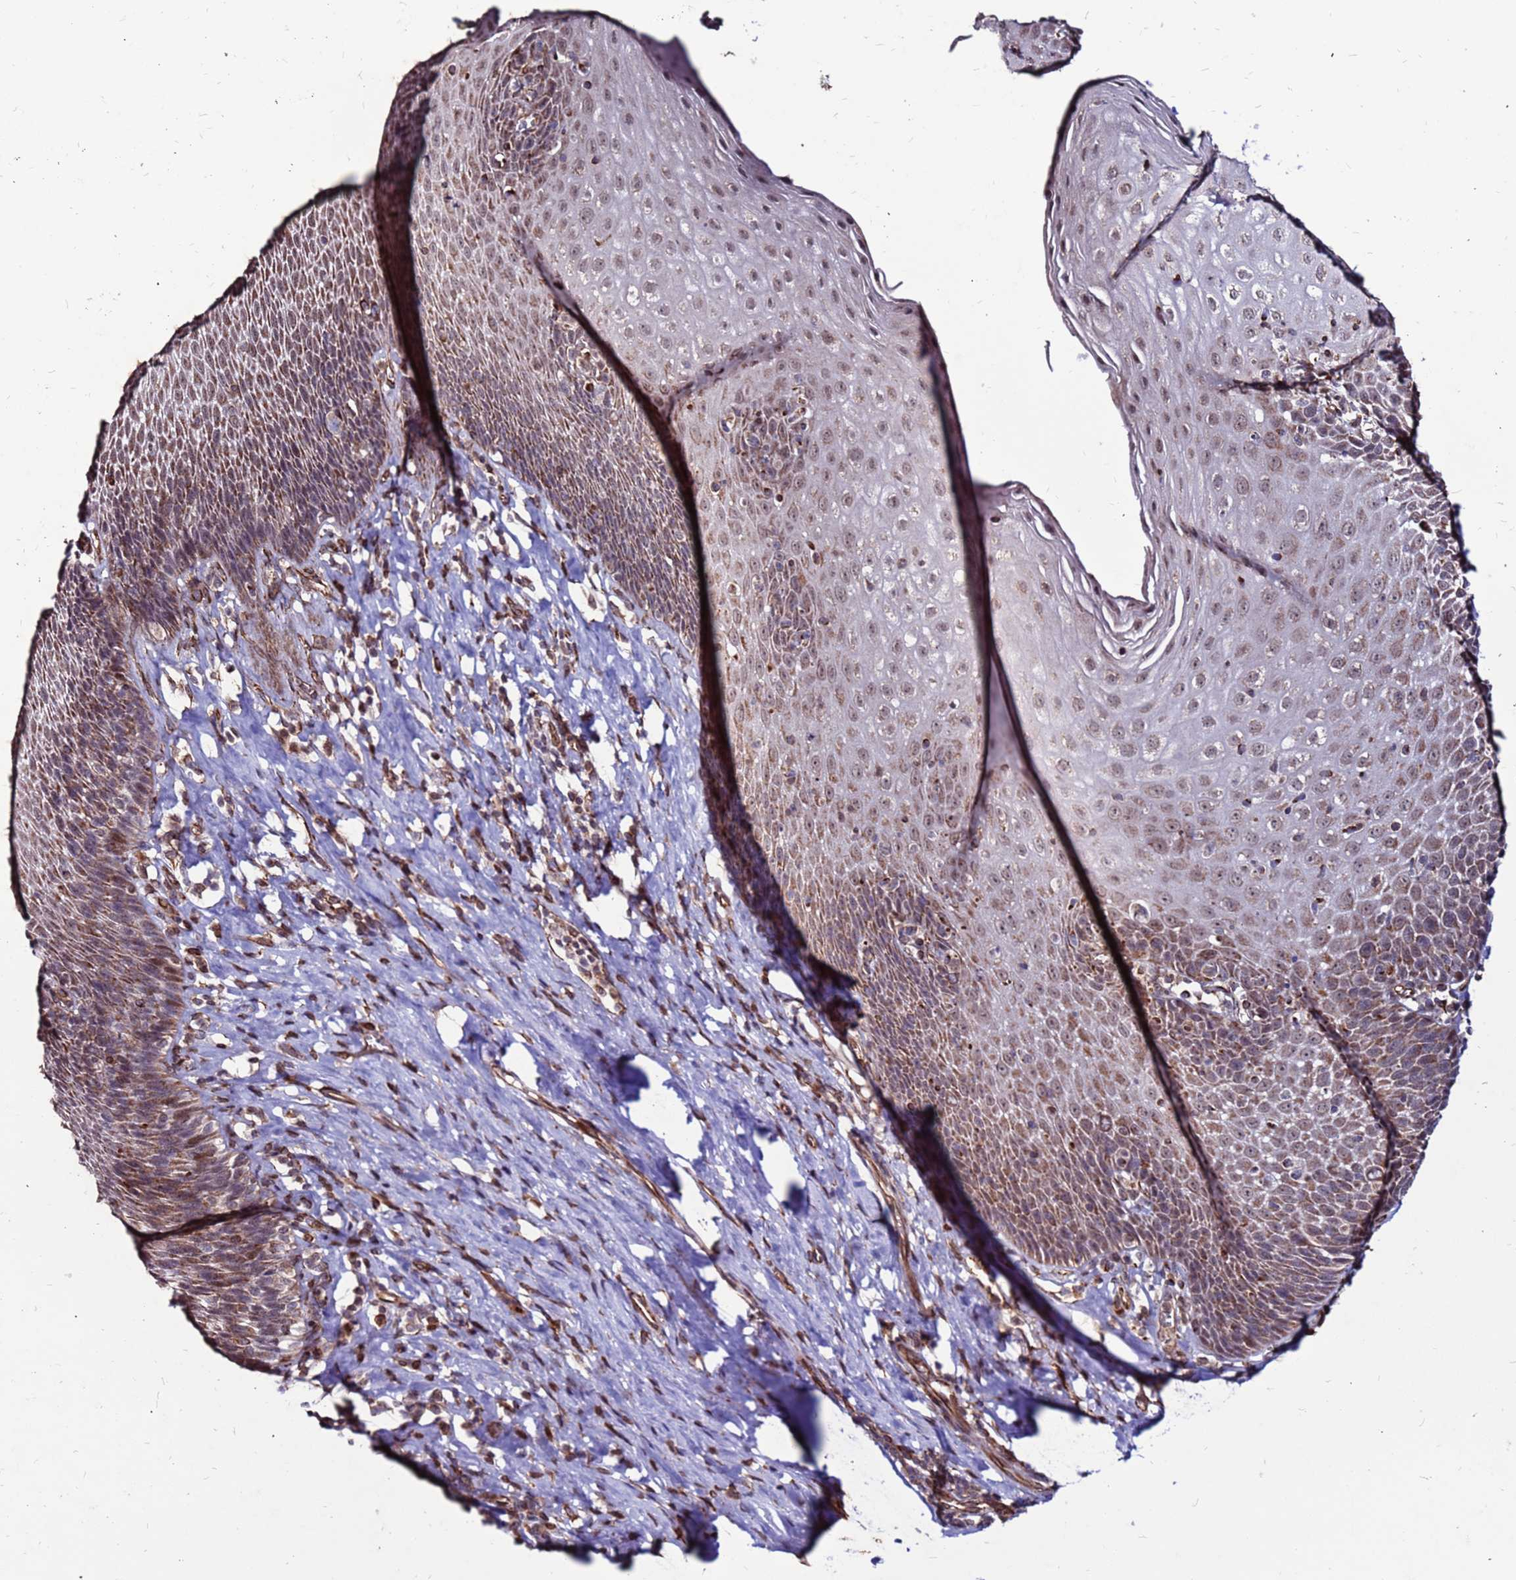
{"staining": {"intensity": "moderate", "quantity": ">75%", "location": "nuclear"}, "tissue": "esophagus", "cell_type": "Squamous epithelial cells", "image_type": "normal", "snomed": [{"axis": "morphology", "description": "Normal tissue, NOS"}, {"axis": "topography", "description": "Esophagus"}], "caption": "A high-resolution photomicrograph shows immunohistochemistry (IHC) staining of normal esophagus, which exhibits moderate nuclear positivity in about >75% of squamous epithelial cells.", "gene": "CLK3", "patient": {"sex": "female", "age": 61}}